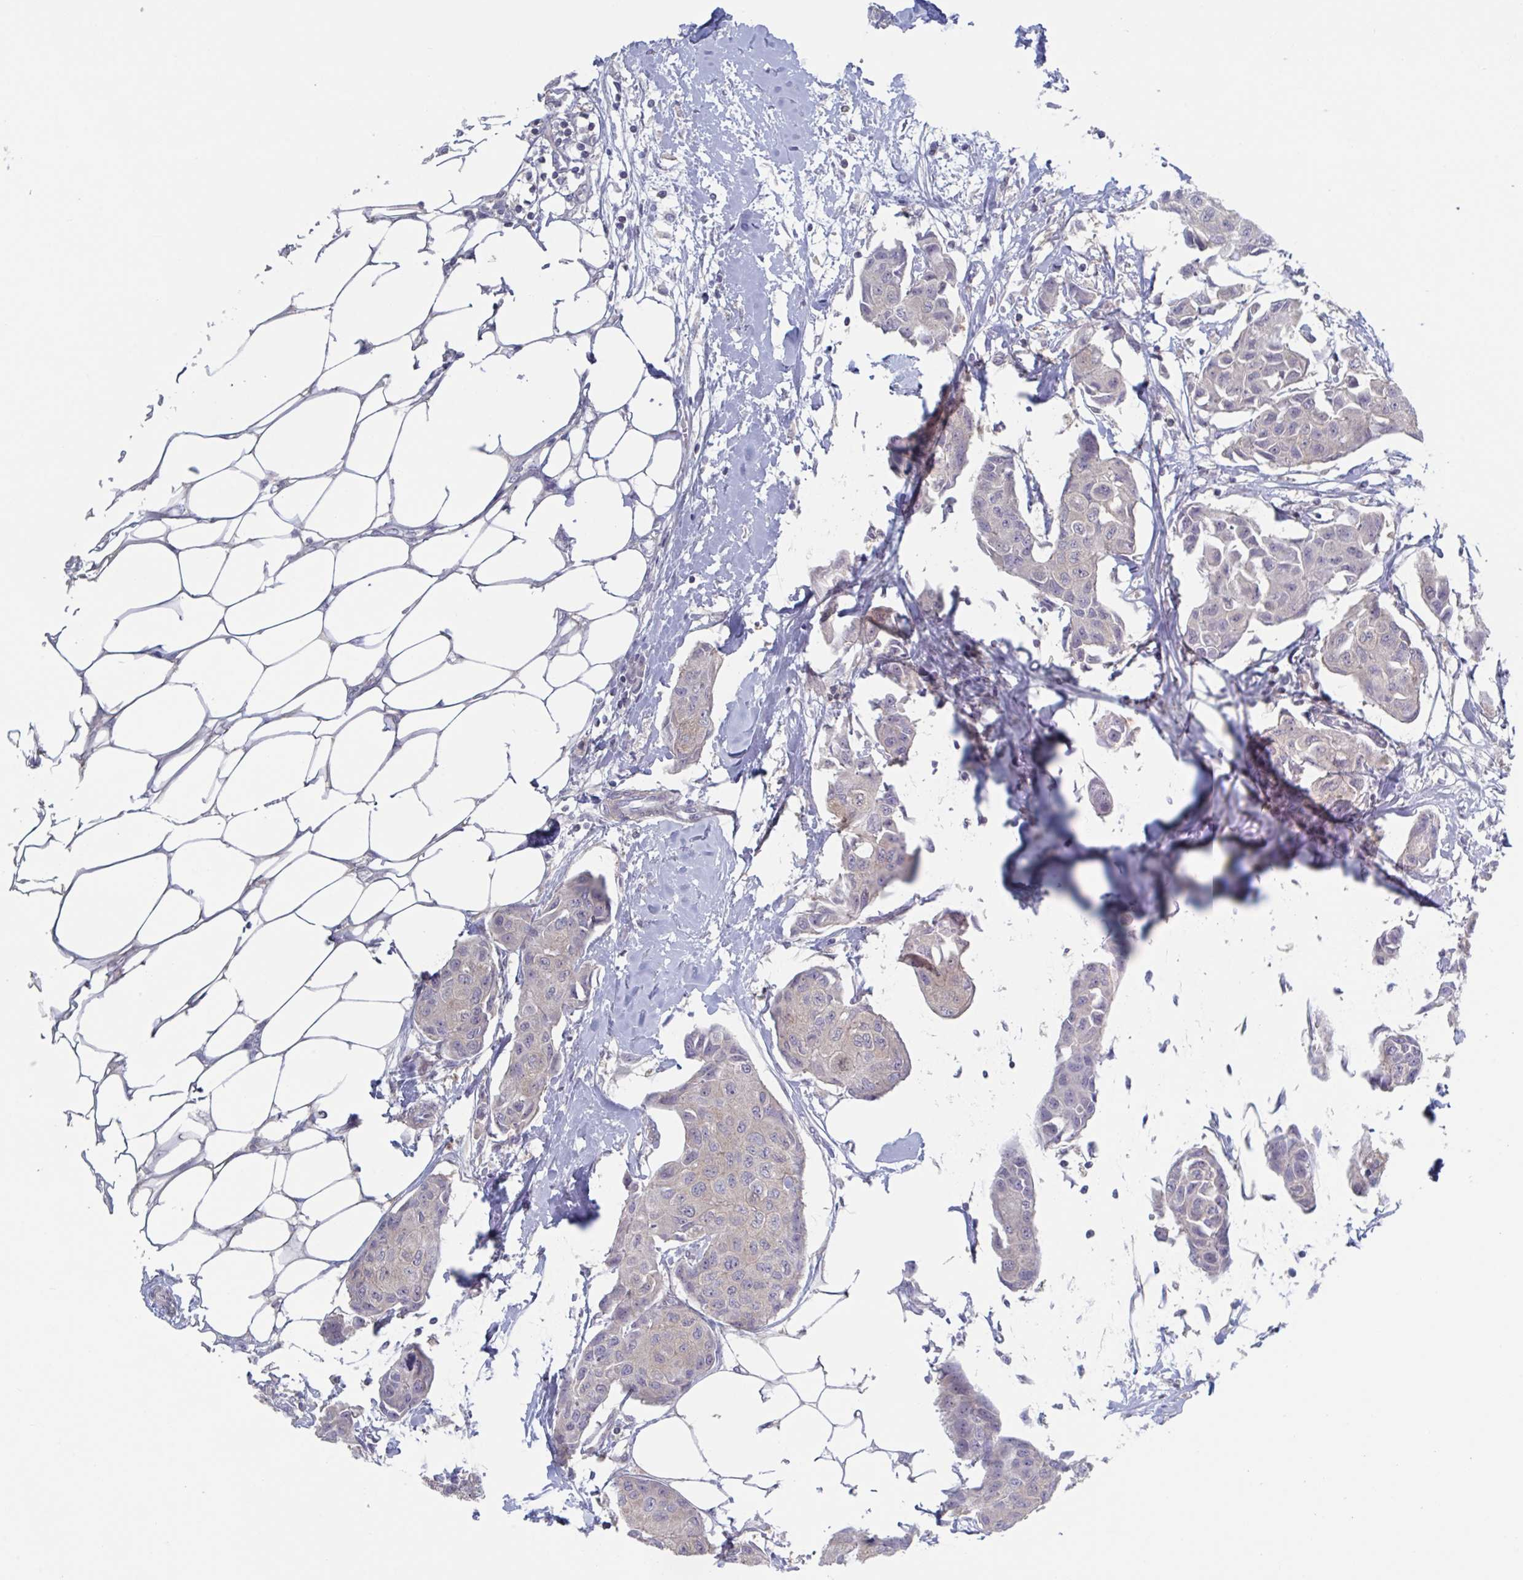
{"staining": {"intensity": "negative", "quantity": "none", "location": "none"}, "tissue": "breast cancer", "cell_type": "Tumor cells", "image_type": "cancer", "snomed": [{"axis": "morphology", "description": "Duct carcinoma"}, {"axis": "topography", "description": "Breast"}, {"axis": "topography", "description": "Lymph node"}], "caption": "Image shows no significant protein staining in tumor cells of breast cancer.", "gene": "STK26", "patient": {"sex": "female", "age": 80}}